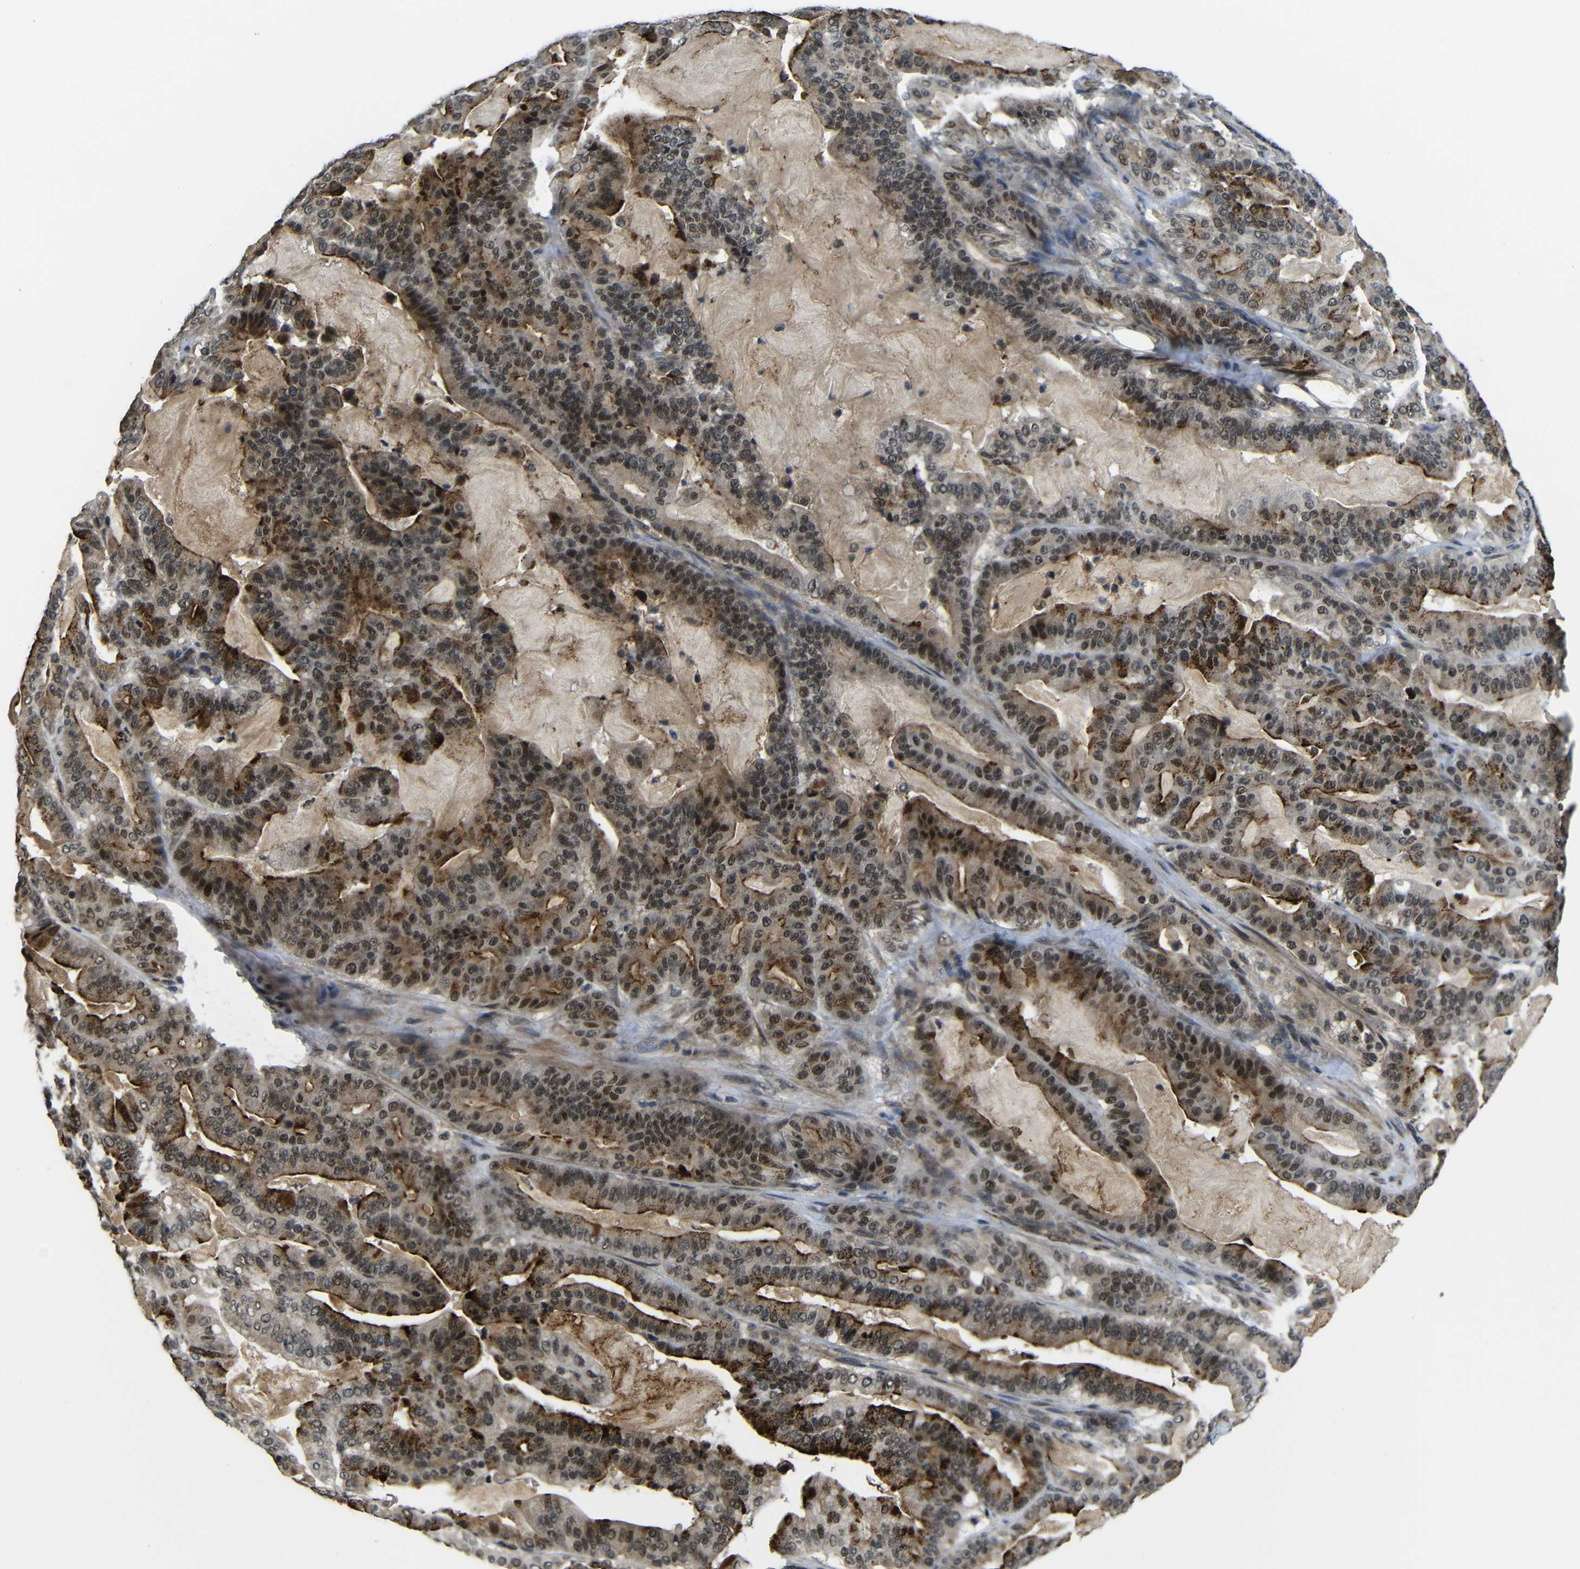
{"staining": {"intensity": "strong", "quantity": "25%-75%", "location": "cytoplasmic/membranous,nuclear"}, "tissue": "pancreatic cancer", "cell_type": "Tumor cells", "image_type": "cancer", "snomed": [{"axis": "morphology", "description": "Adenocarcinoma, NOS"}, {"axis": "topography", "description": "Pancreas"}], "caption": "Protein expression by immunohistochemistry demonstrates strong cytoplasmic/membranous and nuclear staining in about 25%-75% of tumor cells in pancreatic cancer (adenocarcinoma).", "gene": "FAM172A", "patient": {"sex": "male", "age": 63}}